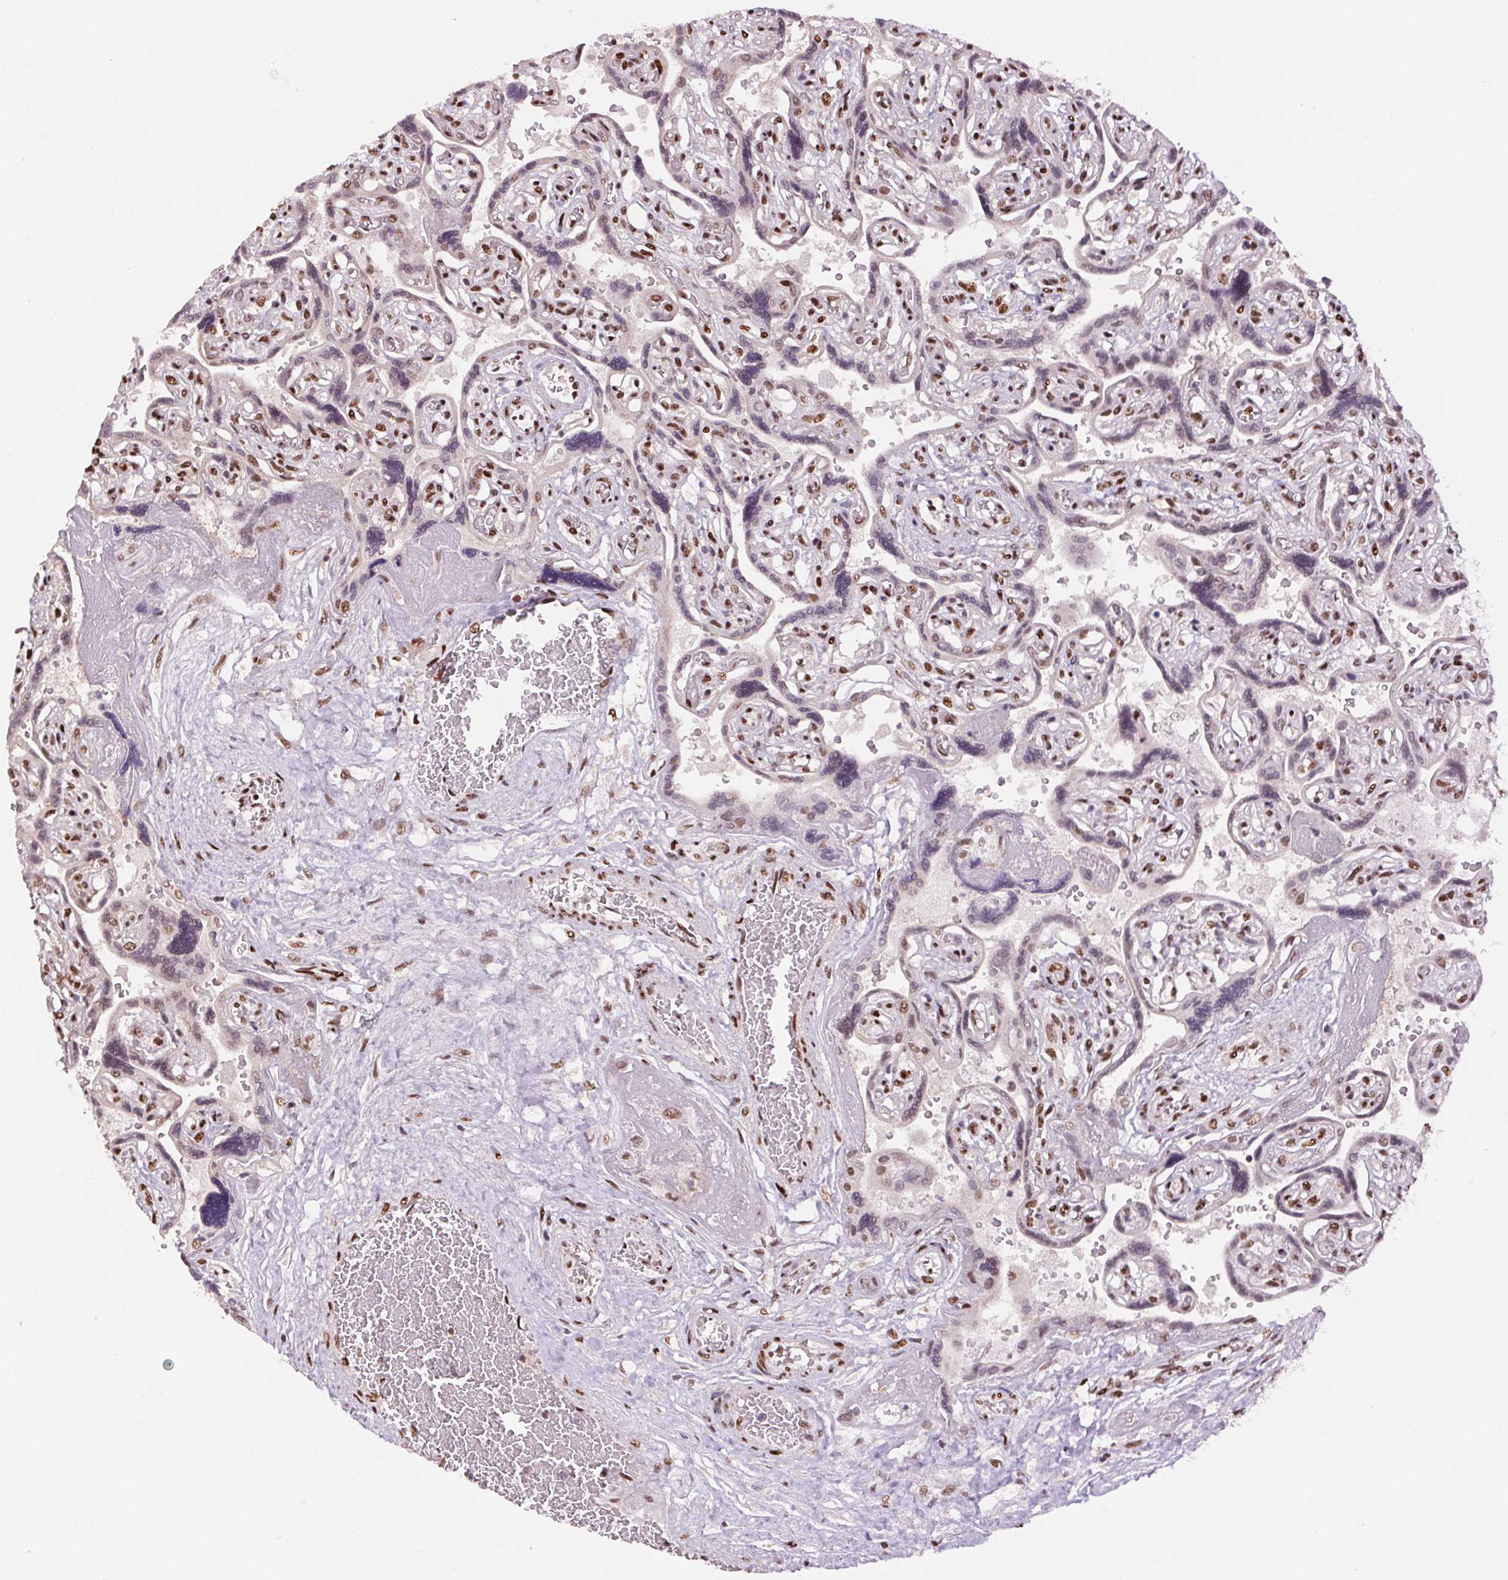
{"staining": {"intensity": "moderate", "quantity": ">75%", "location": "nuclear"}, "tissue": "placenta", "cell_type": "Decidual cells", "image_type": "normal", "snomed": [{"axis": "morphology", "description": "Normal tissue, NOS"}, {"axis": "topography", "description": "Placenta"}], "caption": "Immunohistochemical staining of normal placenta displays medium levels of moderate nuclear staining in approximately >75% of decidual cells.", "gene": "RAD23A", "patient": {"sex": "female", "age": 32}}